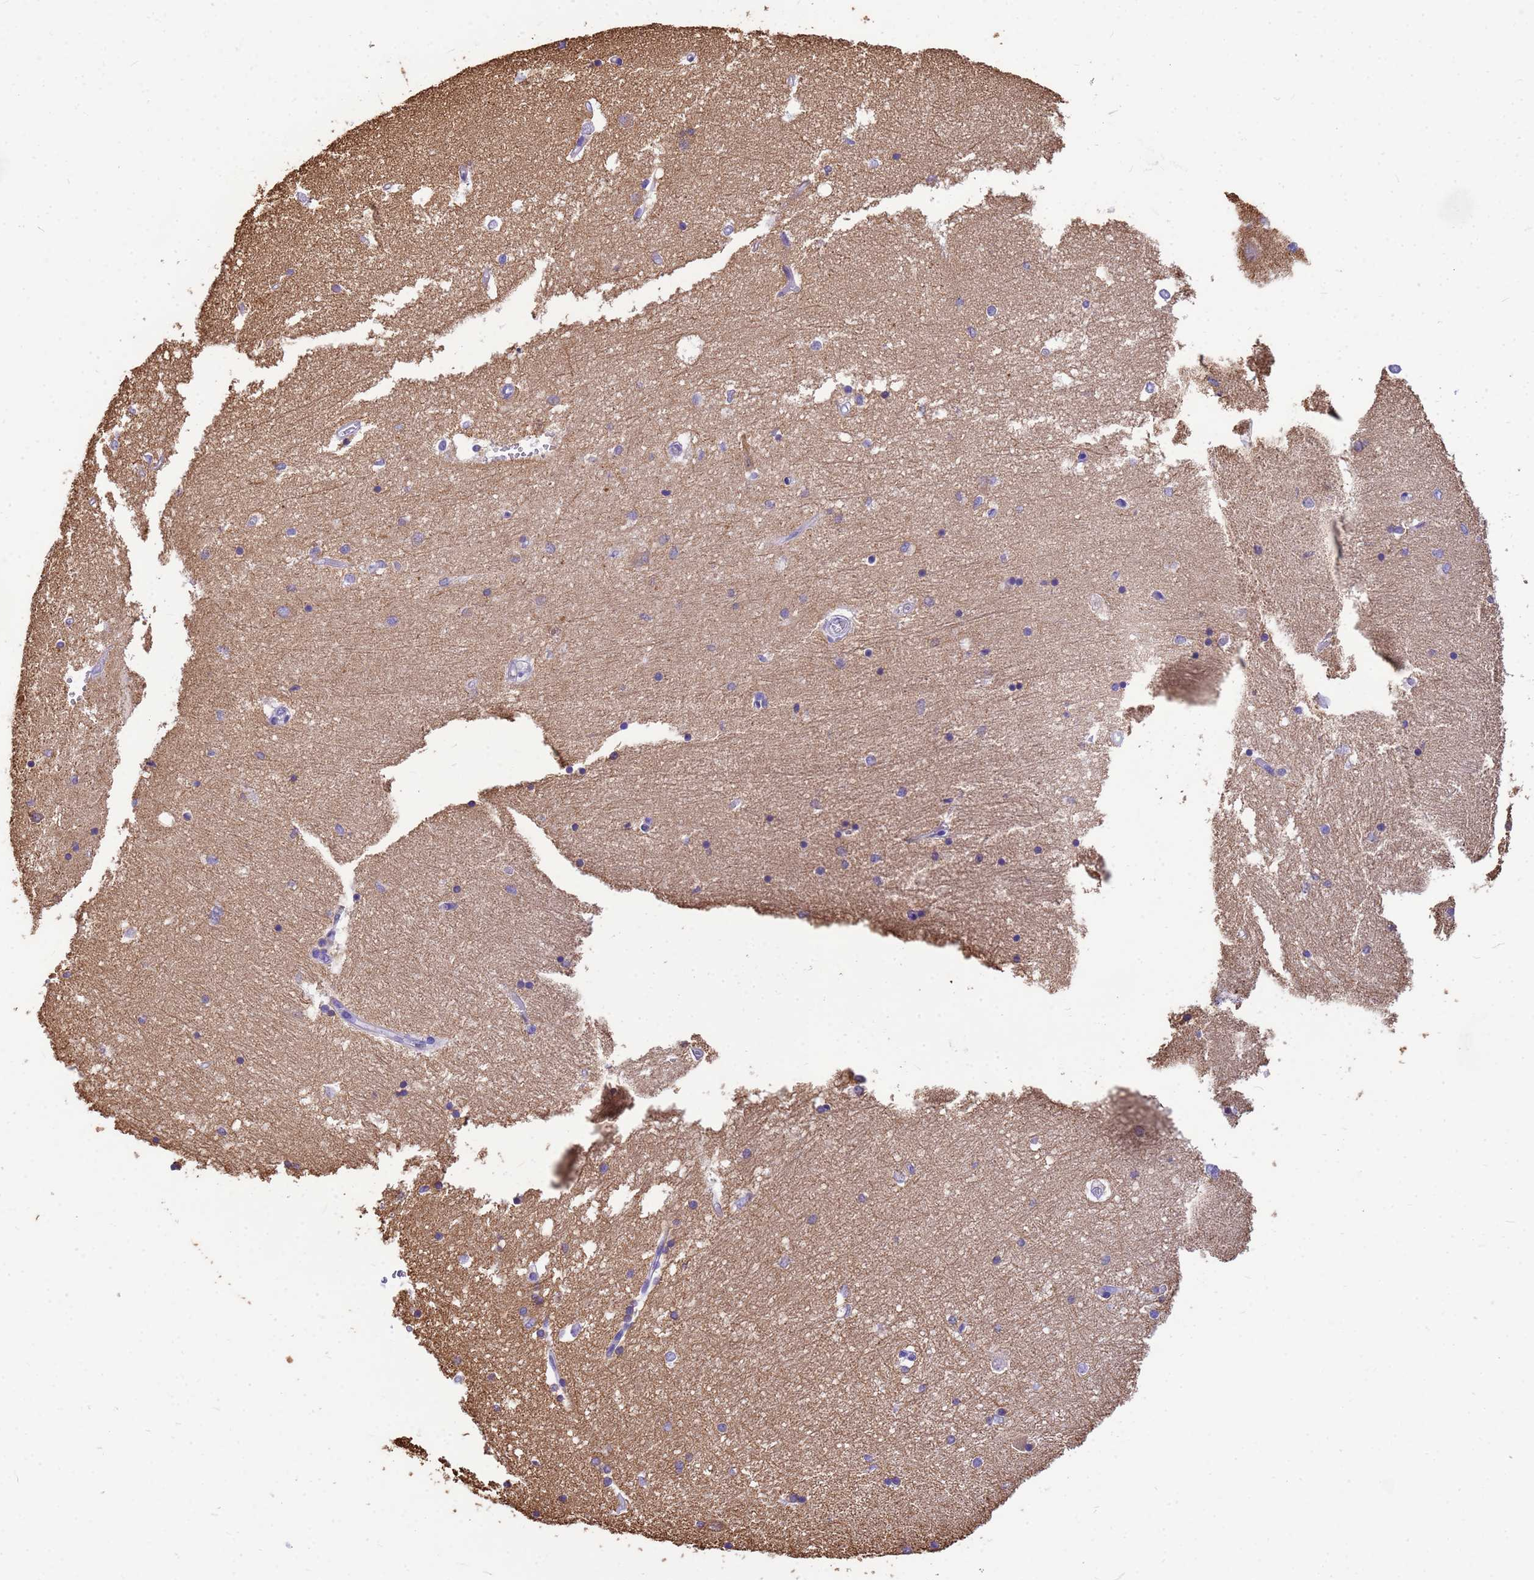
{"staining": {"intensity": "weak", "quantity": "<25%", "location": "cytoplasmic/membranous"}, "tissue": "hippocampus", "cell_type": "Glial cells", "image_type": "normal", "snomed": [{"axis": "morphology", "description": "Normal tissue, NOS"}, {"axis": "topography", "description": "Hippocampus"}], "caption": "IHC photomicrograph of unremarkable human hippocampus stained for a protein (brown), which demonstrates no expression in glial cells. (Immunohistochemistry, brightfield microscopy, high magnification).", "gene": "ENSG00000198211", "patient": {"sex": "male", "age": 45}}